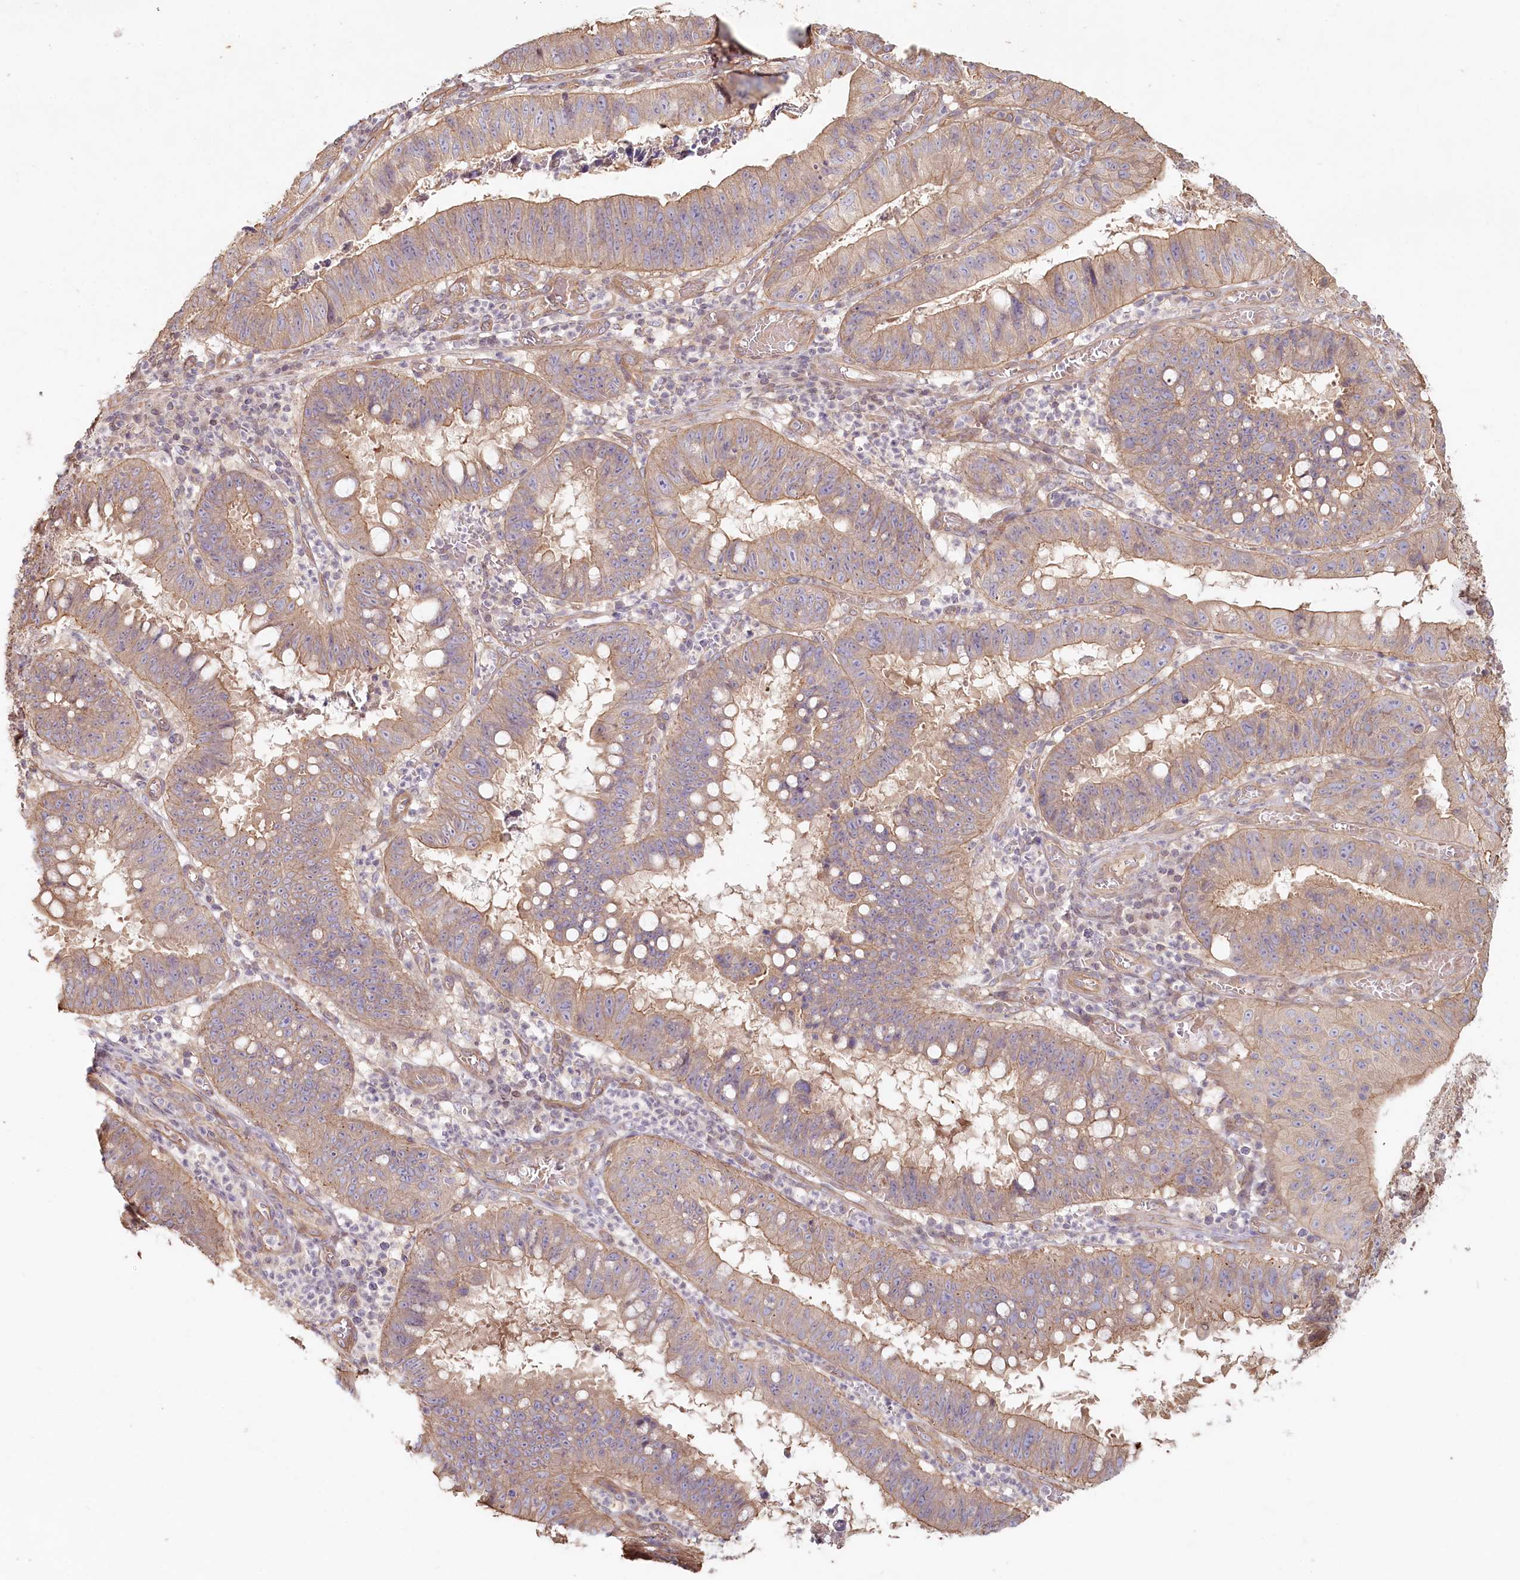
{"staining": {"intensity": "moderate", "quantity": ">75%", "location": "cytoplasmic/membranous"}, "tissue": "stomach cancer", "cell_type": "Tumor cells", "image_type": "cancer", "snomed": [{"axis": "morphology", "description": "Adenocarcinoma, NOS"}, {"axis": "topography", "description": "Stomach"}], "caption": "This is a histology image of immunohistochemistry (IHC) staining of adenocarcinoma (stomach), which shows moderate staining in the cytoplasmic/membranous of tumor cells.", "gene": "TCHP", "patient": {"sex": "male", "age": 59}}